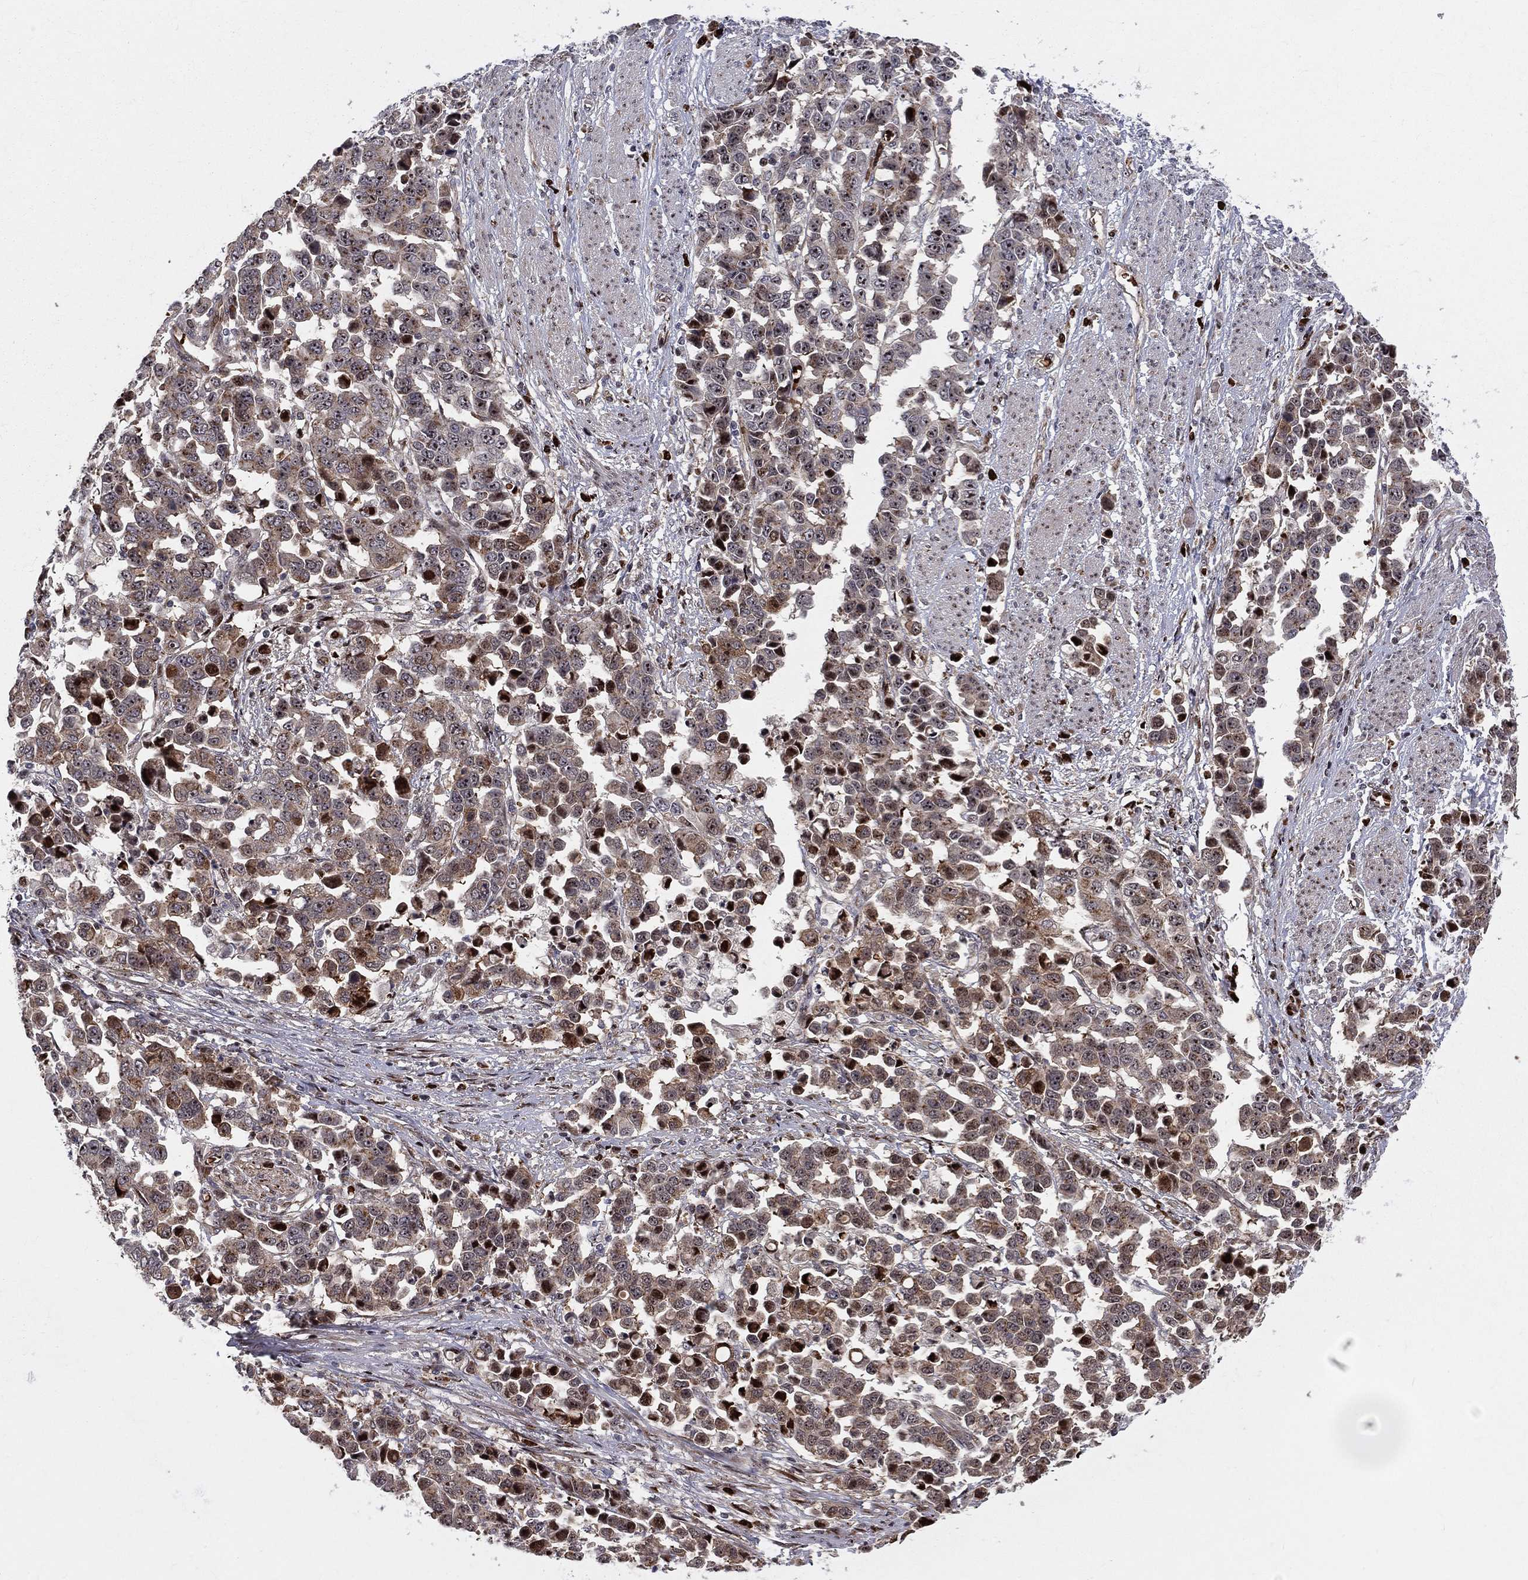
{"staining": {"intensity": "moderate", "quantity": ">75%", "location": "cytoplasmic/membranous"}, "tissue": "stomach cancer", "cell_type": "Tumor cells", "image_type": "cancer", "snomed": [{"axis": "morphology", "description": "Adenocarcinoma, NOS"}, {"axis": "topography", "description": "Stomach, upper"}], "caption": "Immunohistochemical staining of human stomach cancer (adenocarcinoma) reveals medium levels of moderate cytoplasmic/membranous protein positivity in about >75% of tumor cells.", "gene": "VHL", "patient": {"sex": "male", "age": 69}}